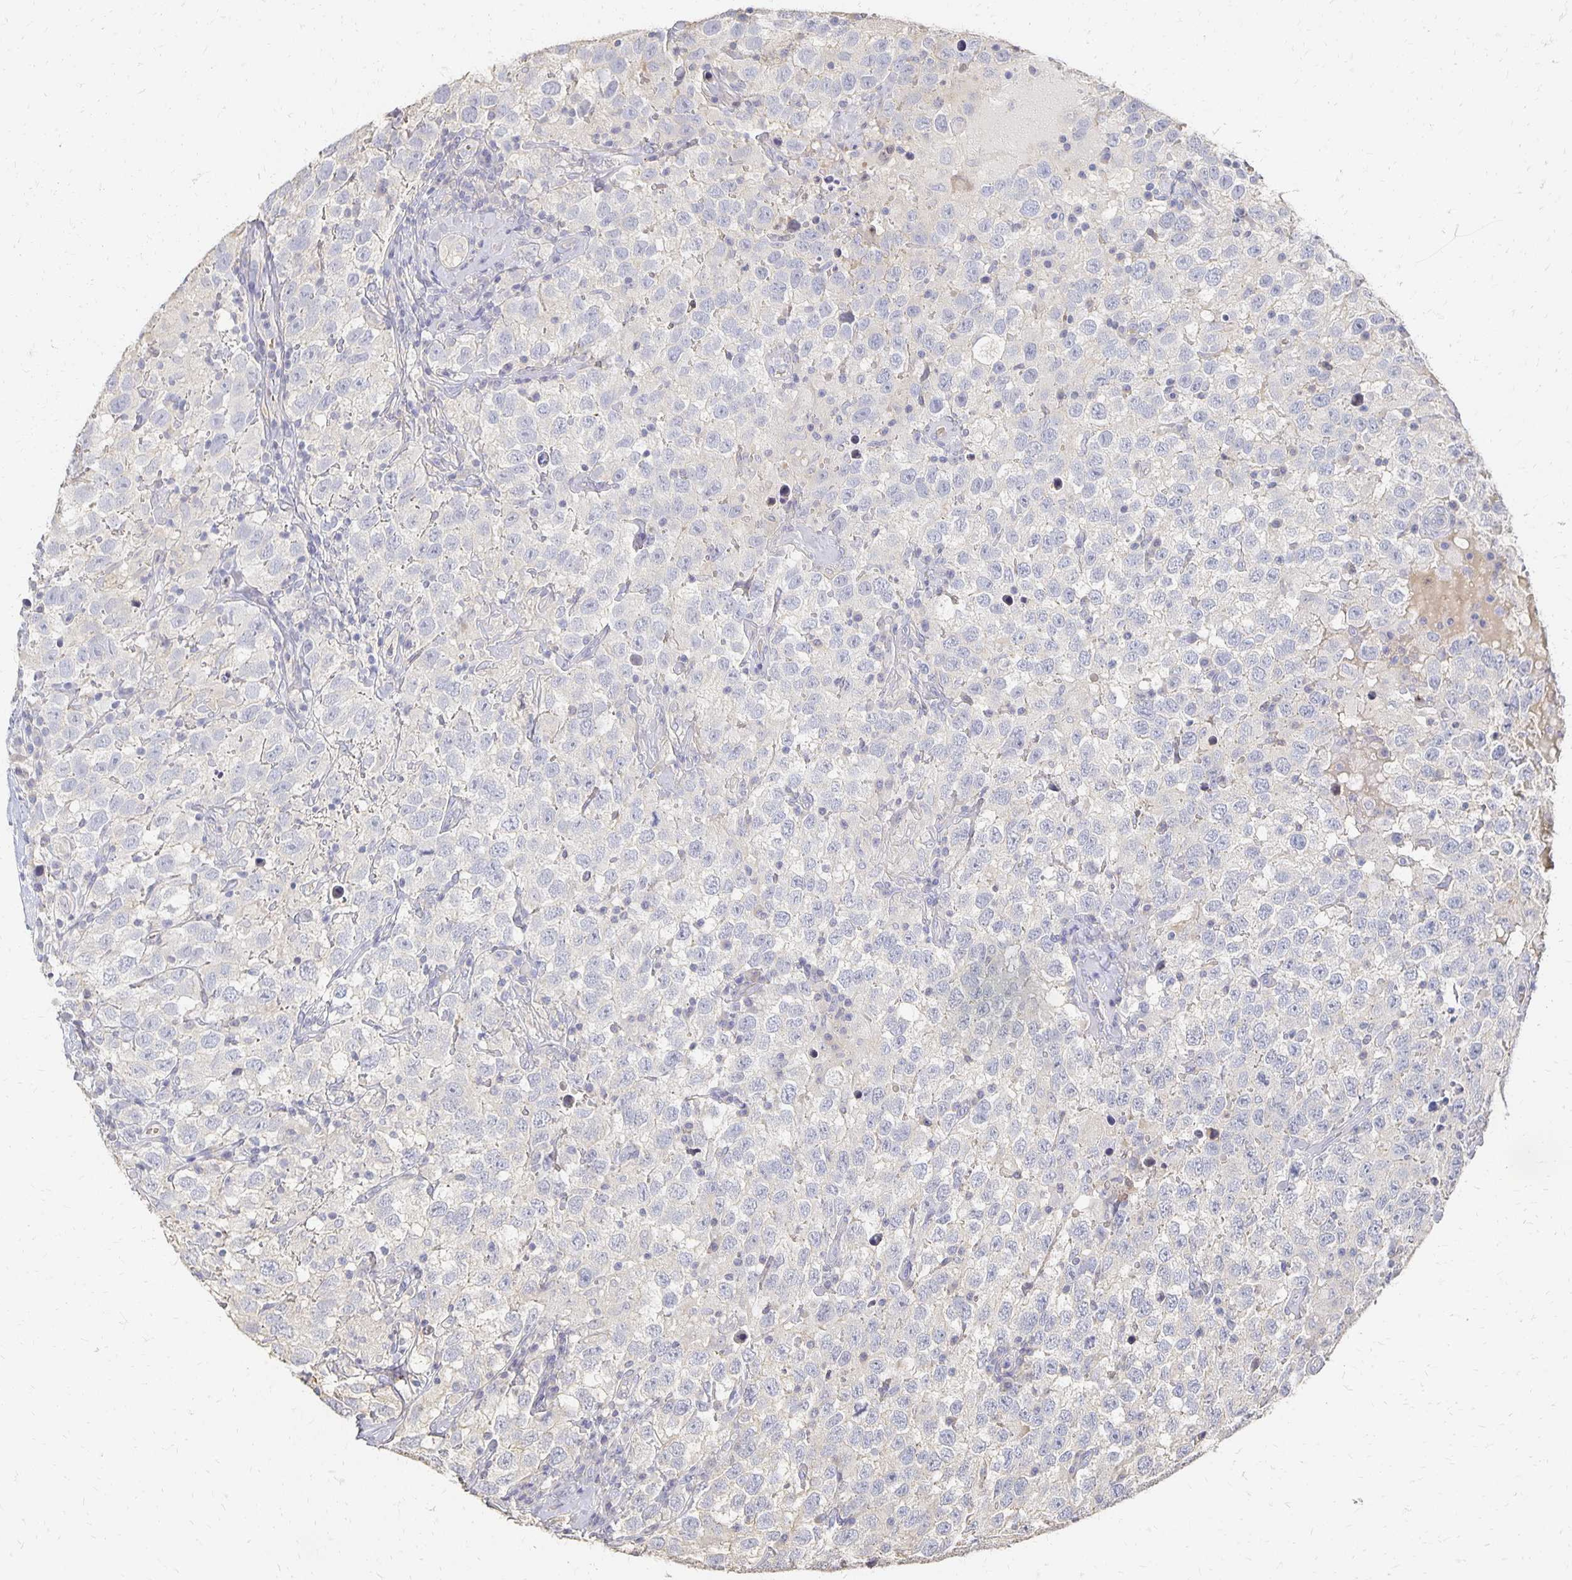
{"staining": {"intensity": "negative", "quantity": "none", "location": "none"}, "tissue": "testis cancer", "cell_type": "Tumor cells", "image_type": "cancer", "snomed": [{"axis": "morphology", "description": "Seminoma, NOS"}, {"axis": "topography", "description": "Testis"}], "caption": "Immunohistochemistry image of neoplastic tissue: human testis cancer (seminoma) stained with DAB (3,3'-diaminobenzidine) reveals no significant protein staining in tumor cells.", "gene": "CST6", "patient": {"sex": "male", "age": 41}}